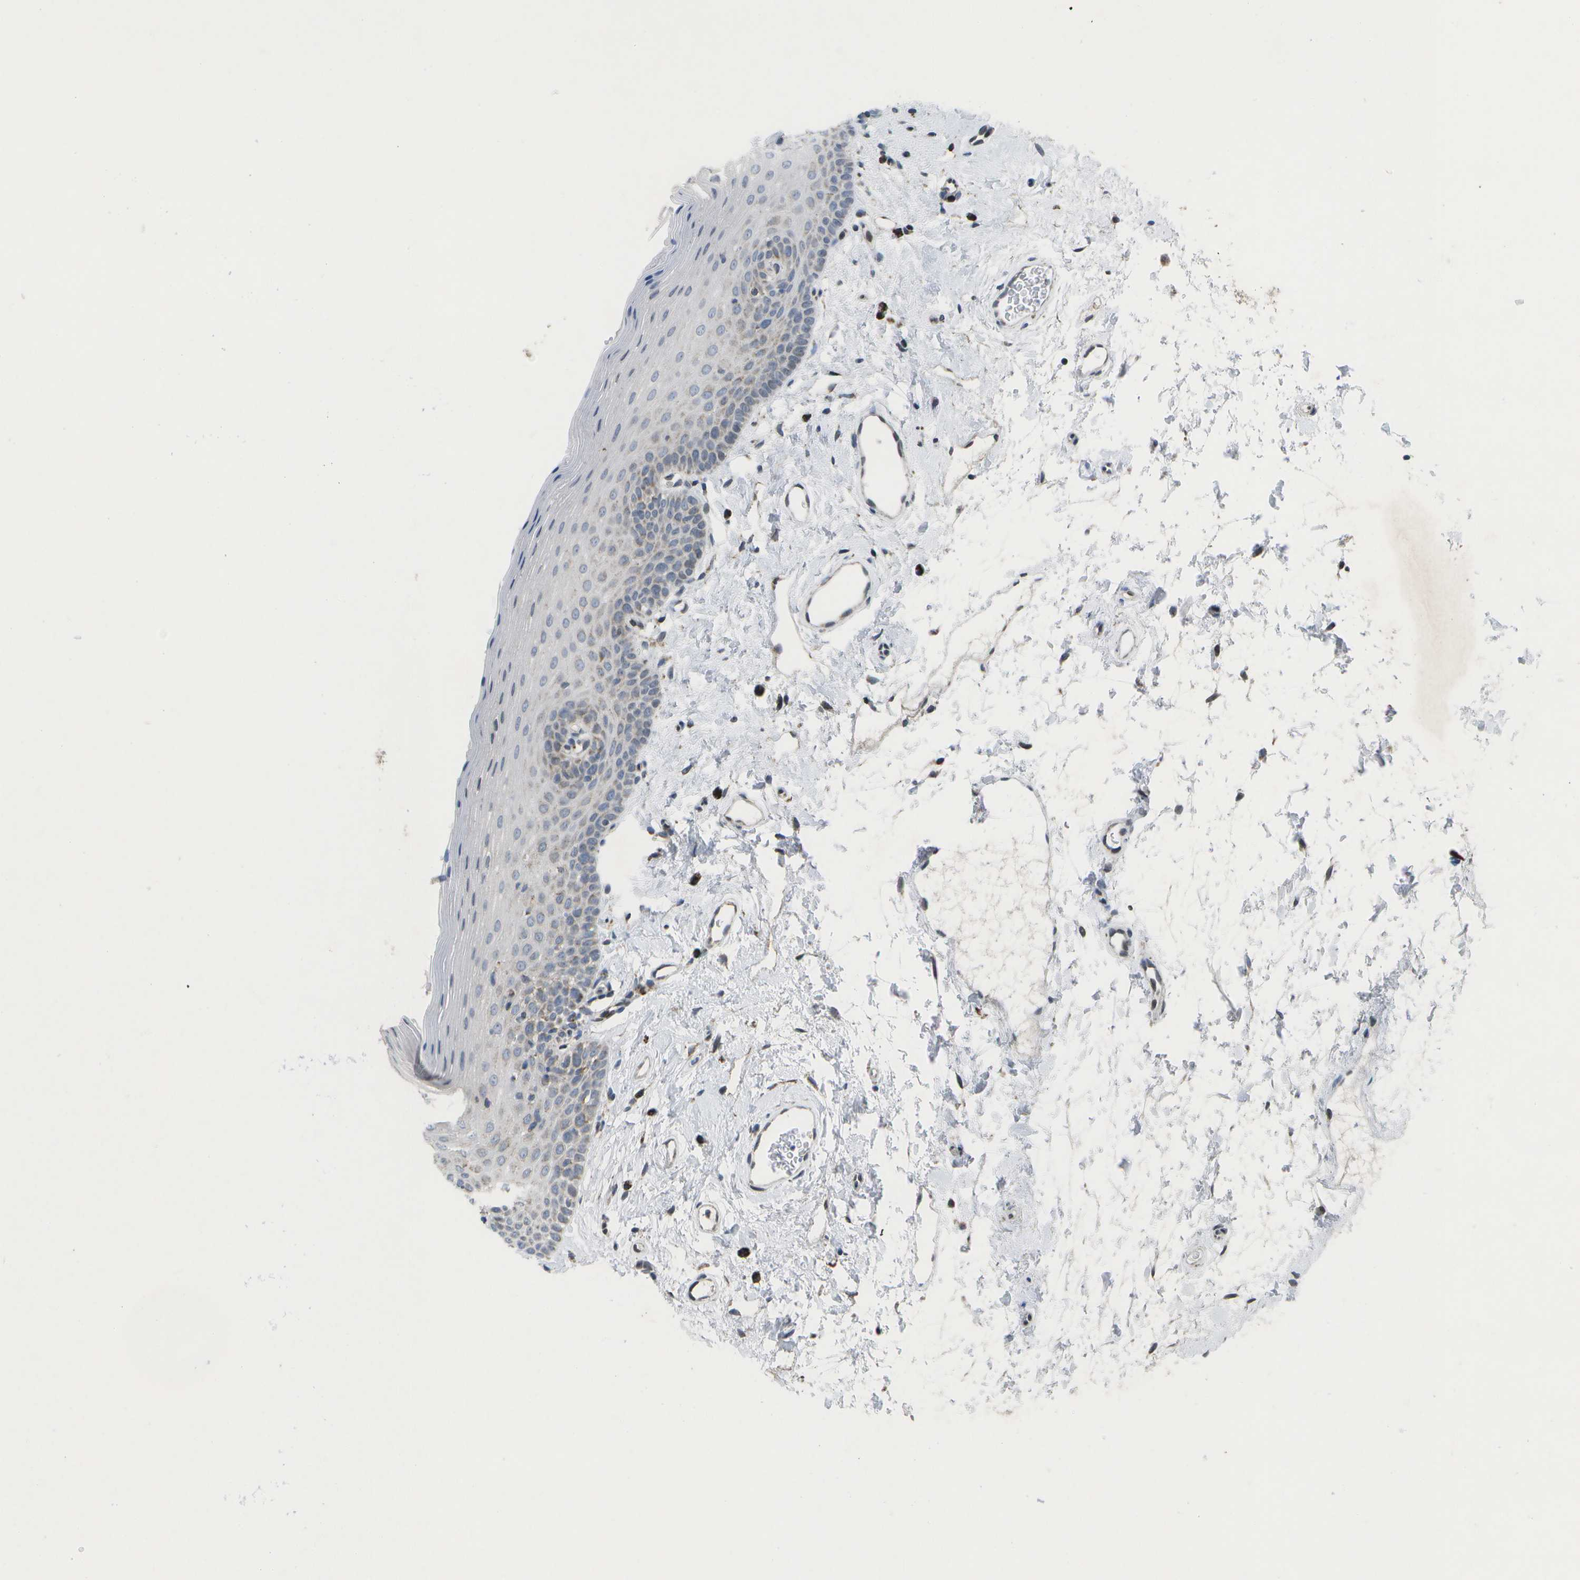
{"staining": {"intensity": "moderate", "quantity": "<25%", "location": "cytoplasmic/membranous"}, "tissue": "oral mucosa", "cell_type": "Squamous epithelial cells", "image_type": "normal", "snomed": [{"axis": "morphology", "description": "Normal tissue, NOS"}, {"axis": "topography", "description": "Oral tissue"}], "caption": "Immunohistochemistry photomicrograph of unremarkable oral mucosa: human oral mucosa stained using IHC exhibits low levels of moderate protein expression localized specifically in the cytoplasmic/membranous of squamous epithelial cells, appearing as a cytoplasmic/membranous brown color.", "gene": "TMEM223", "patient": {"sex": "male", "age": 66}}